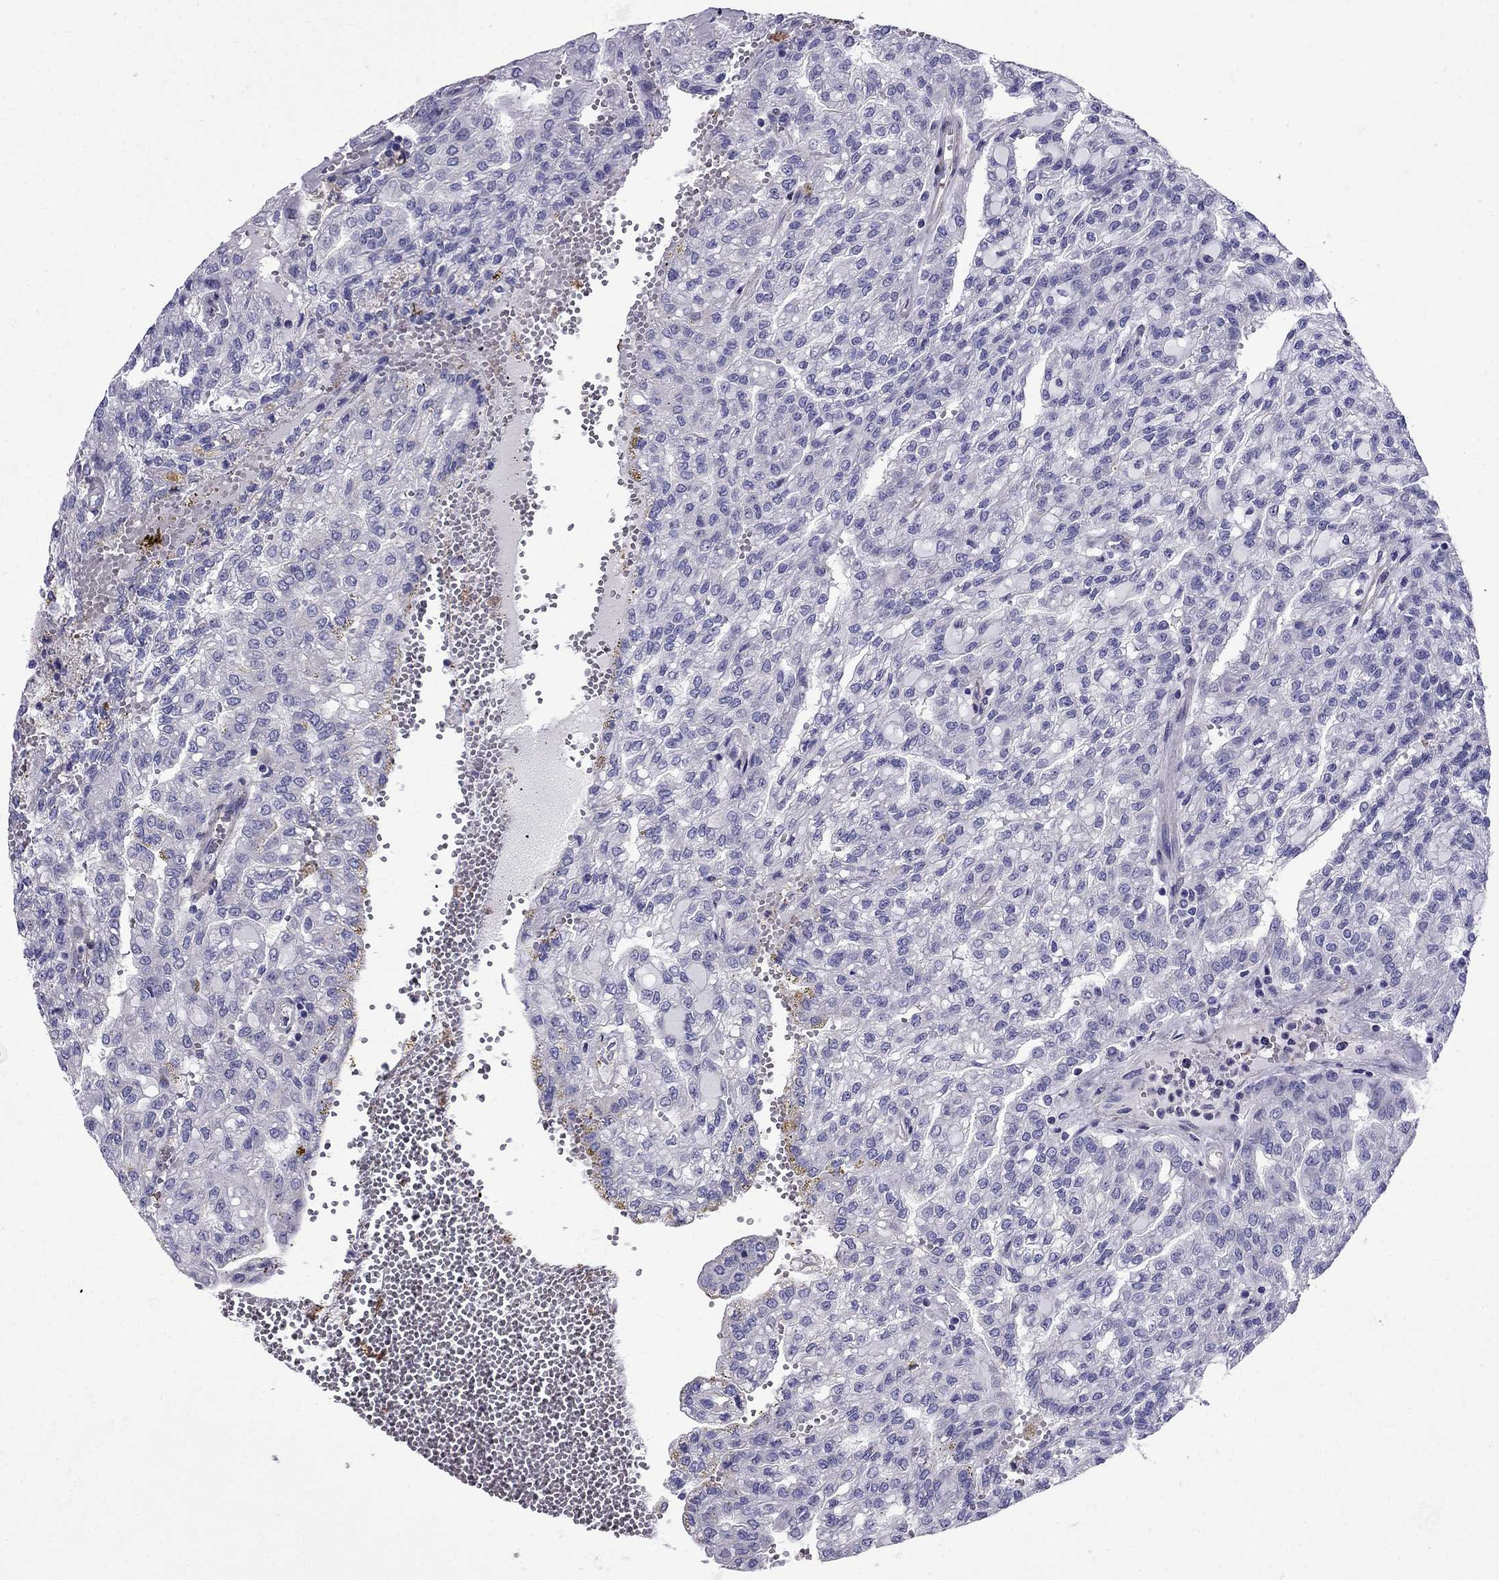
{"staining": {"intensity": "negative", "quantity": "none", "location": "none"}, "tissue": "renal cancer", "cell_type": "Tumor cells", "image_type": "cancer", "snomed": [{"axis": "morphology", "description": "Adenocarcinoma, NOS"}, {"axis": "topography", "description": "Kidney"}], "caption": "Immunohistochemistry micrograph of renal cancer stained for a protein (brown), which displays no staining in tumor cells.", "gene": "GPR50", "patient": {"sex": "male", "age": 63}}